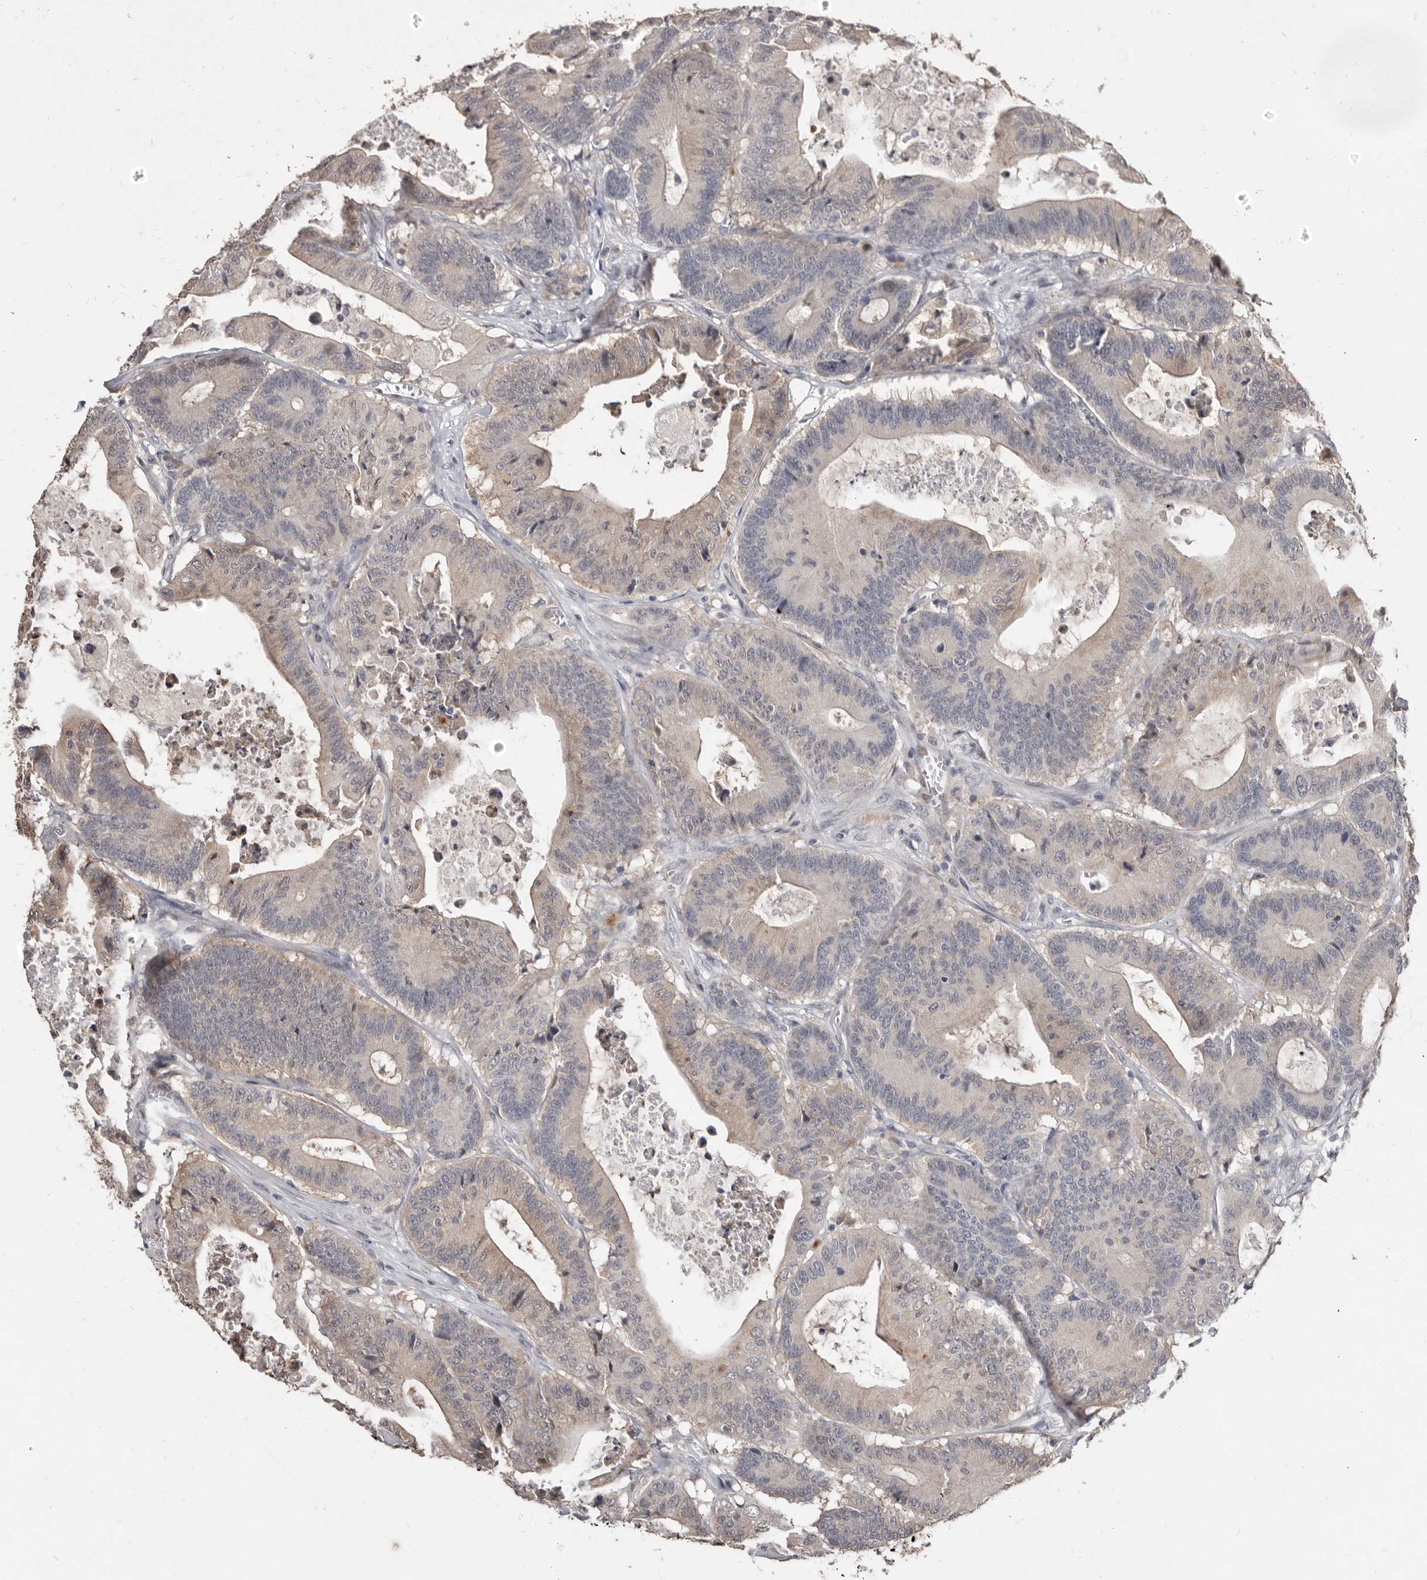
{"staining": {"intensity": "negative", "quantity": "none", "location": "none"}, "tissue": "colorectal cancer", "cell_type": "Tumor cells", "image_type": "cancer", "snomed": [{"axis": "morphology", "description": "Adenocarcinoma, NOS"}, {"axis": "topography", "description": "Colon"}], "caption": "Tumor cells are negative for brown protein staining in colorectal cancer. (Brightfield microscopy of DAB (3,3'-diaminobenzidine) immunohistochemistry (IHC) at high magnification).", "gene": "SULT1E1", "patient": {"sex": "female", "age": 84}}